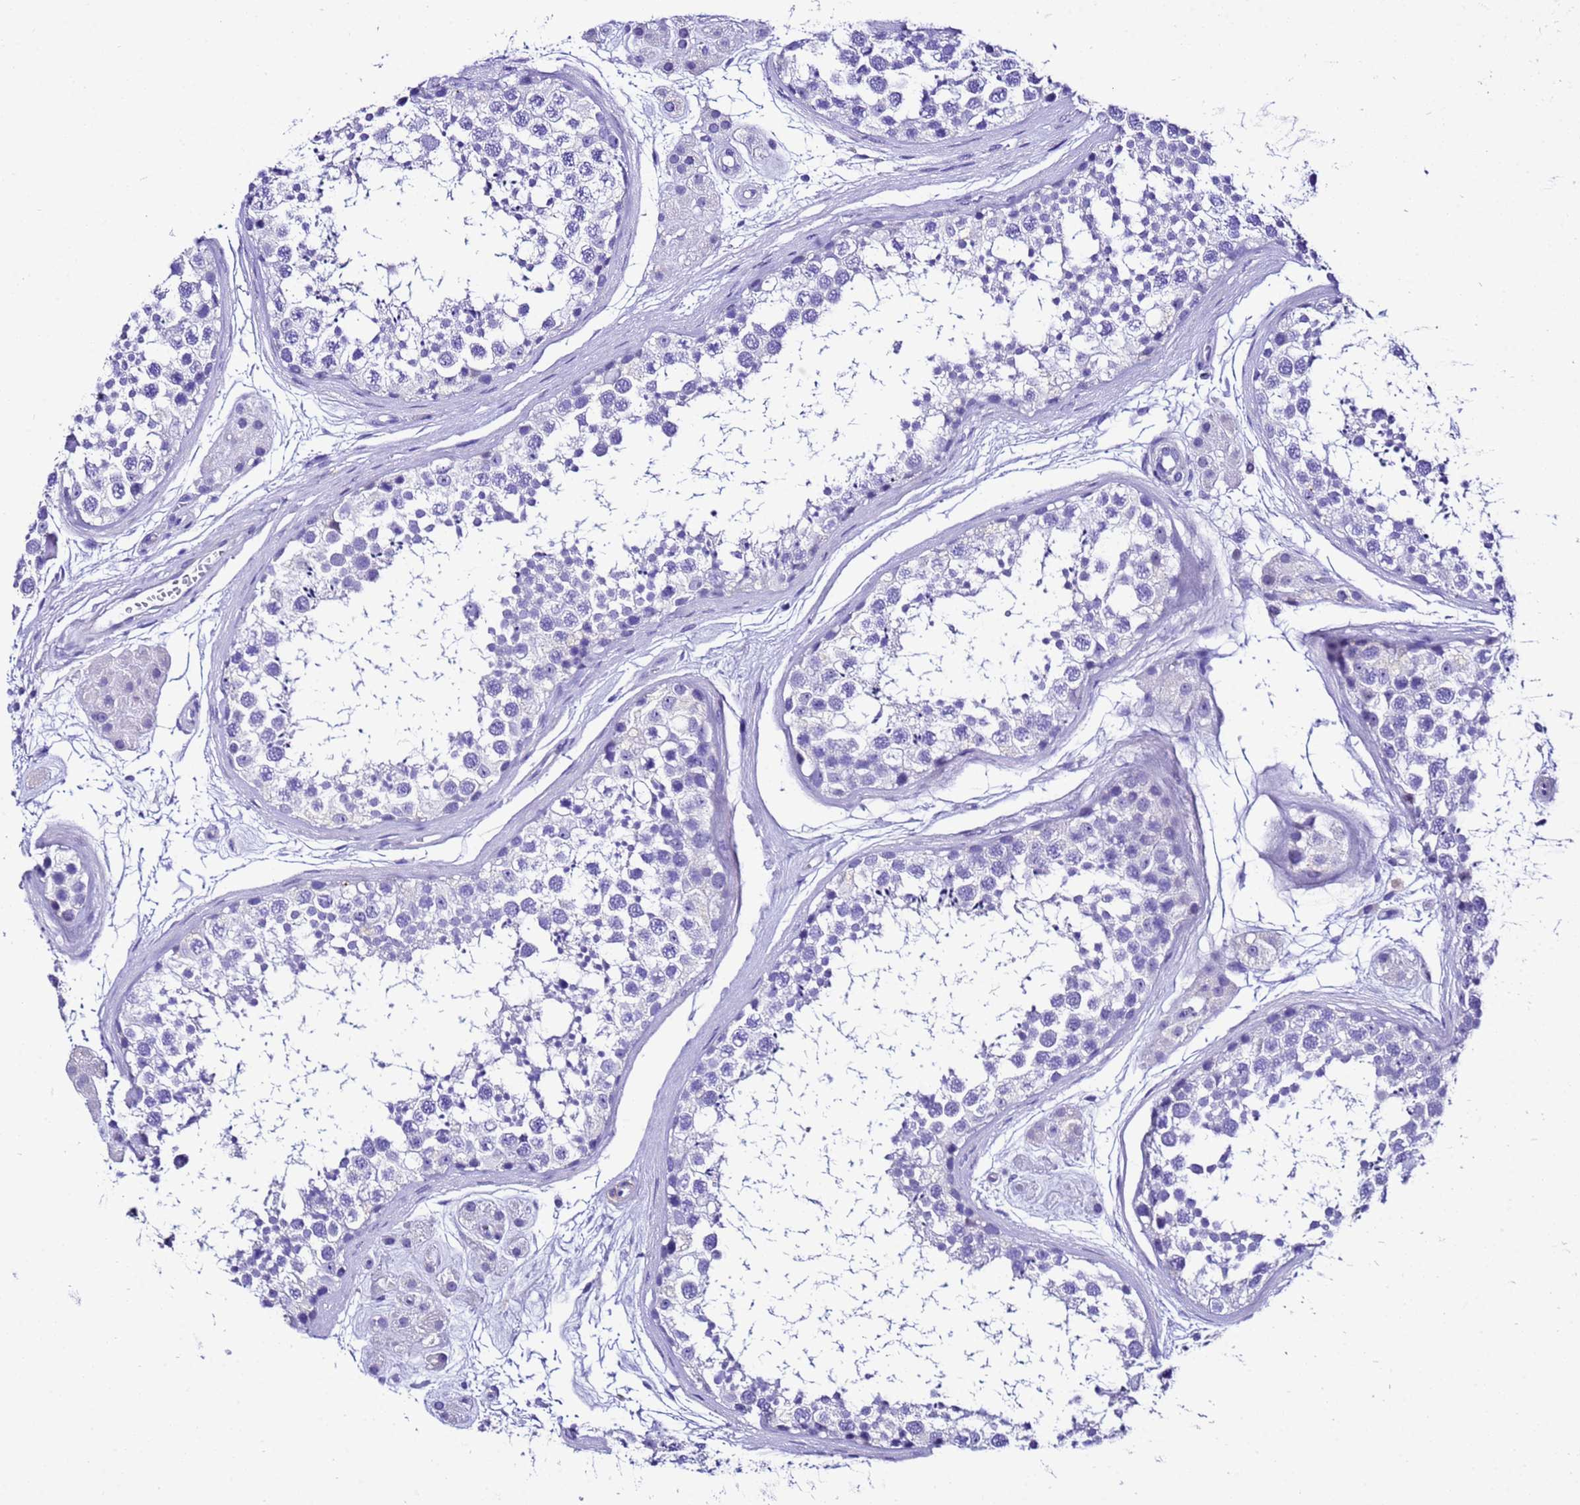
{"staining": {"intensity": "negative", "quantity": "none", "location": "none"}, "tissue": "testis", "cell_type": "Cells in seminiferous ducts", "image_type": "normal", "snomed": [{"axis": "morphology", "description": "Normal tissue, NOS"}, {"axis": "topography", "description": "Testis"}], "caption": "Unremarkable testis was stained to show a protein in brown. There is no significant staining in cells in seminiferous ducts. (DAB immunohistochemistry, high magnification).", "gene": "ZNF417", "patient": {"sex": "male", "age": 56}}